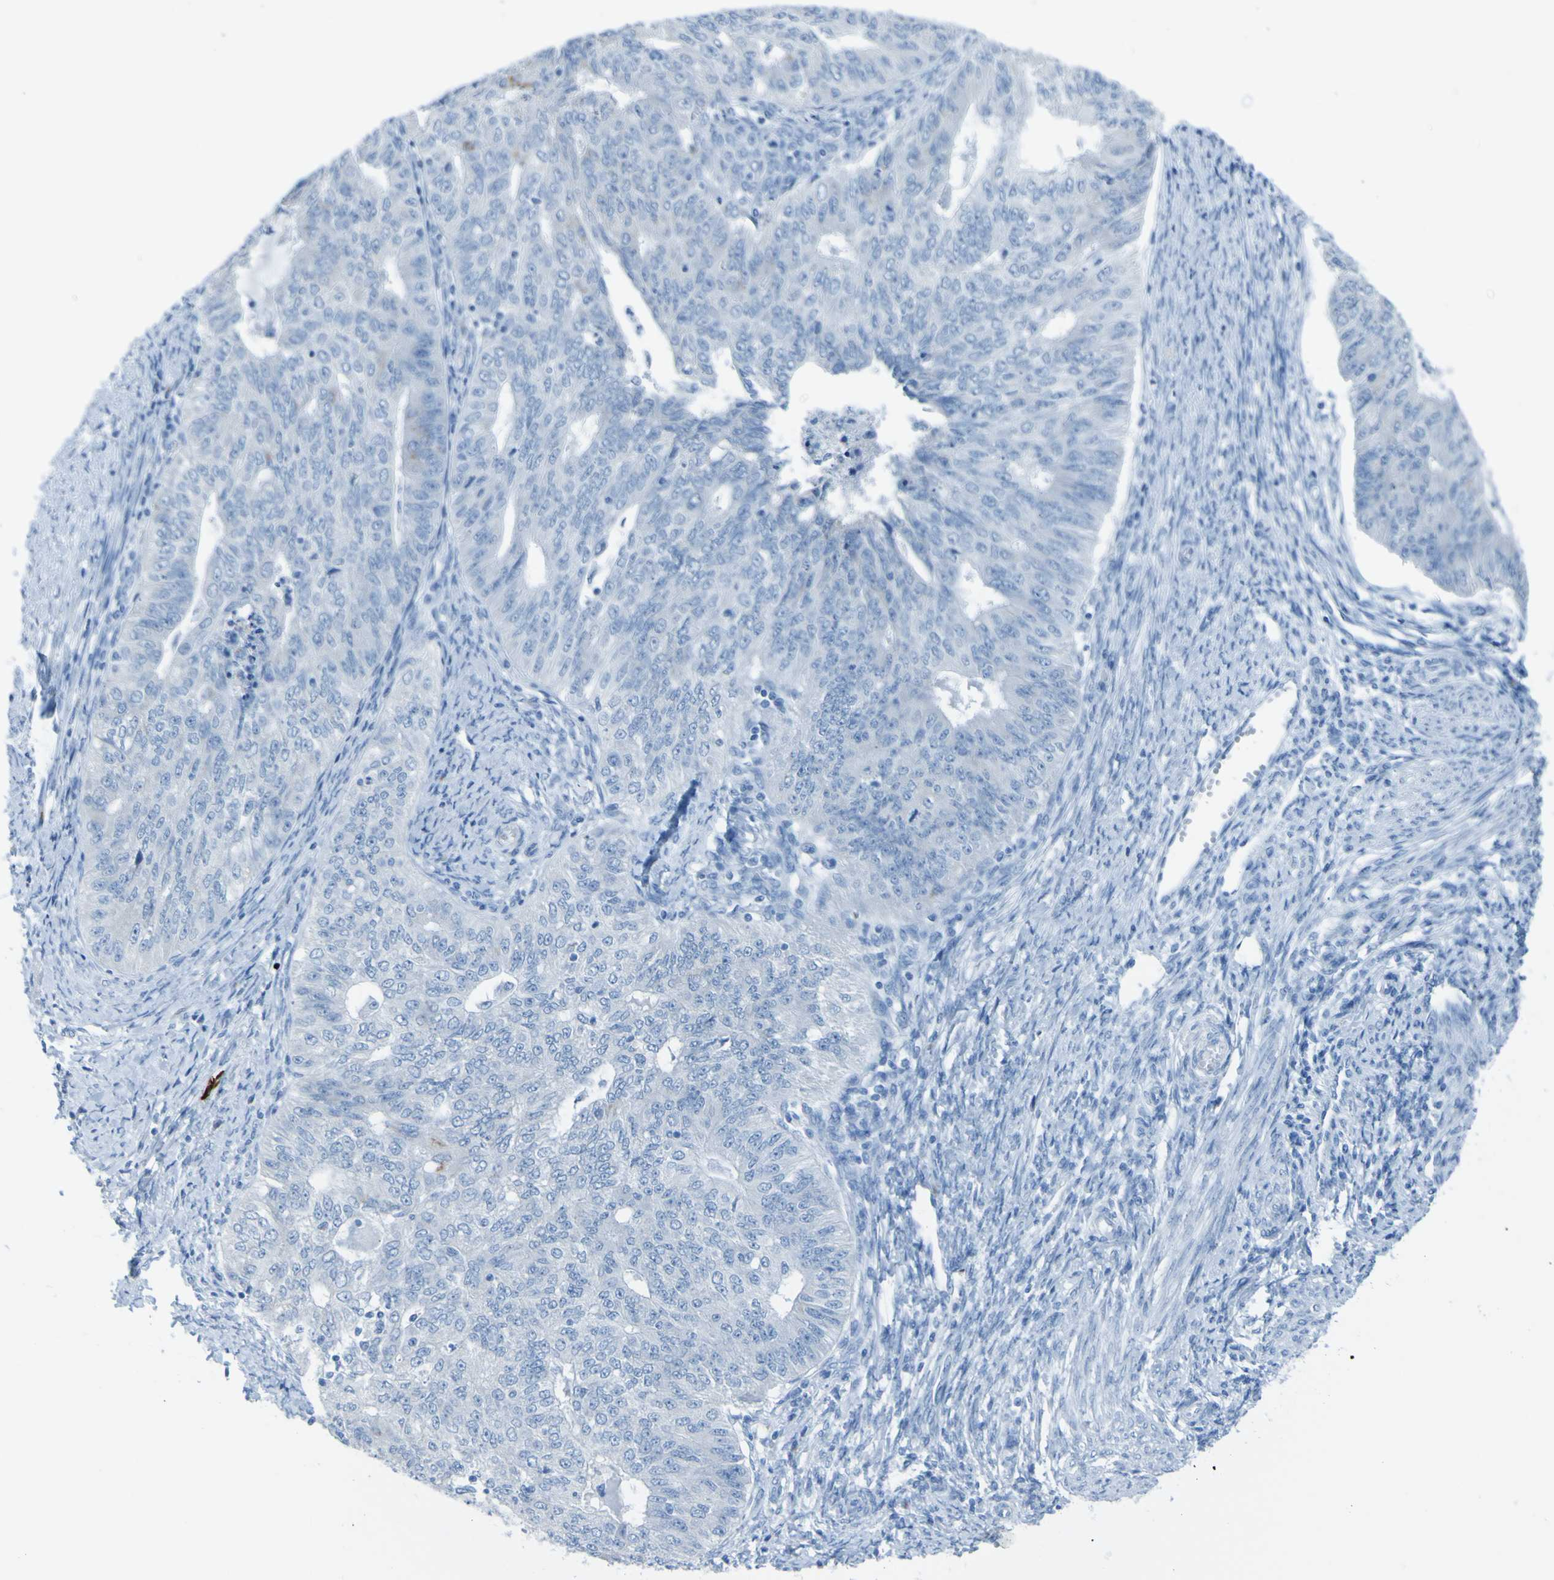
{"staining": {"intensity": "negative", "quantity": "none", "location": "none"}, "tissue": "endometrial cancer", "cell_type": "Tumor cells", "image_type": "cancer", "snomed": [{"axis": "morphology", "description": "Adenocarcinoma, NOS"}, {"axis": "topography", "description": "Endometrium"}], "caption": "Immunohistochemical staining of adenocarcinoma (endometrial) shows no significant positivity in tumor cells. (DAB (3,3'-diaminobenzidine) immunohistochemistry visualized using brightfield microscopy, high magnification).", "gene": "ACMSD", "patient": {"sex": "female", "age": 32}}